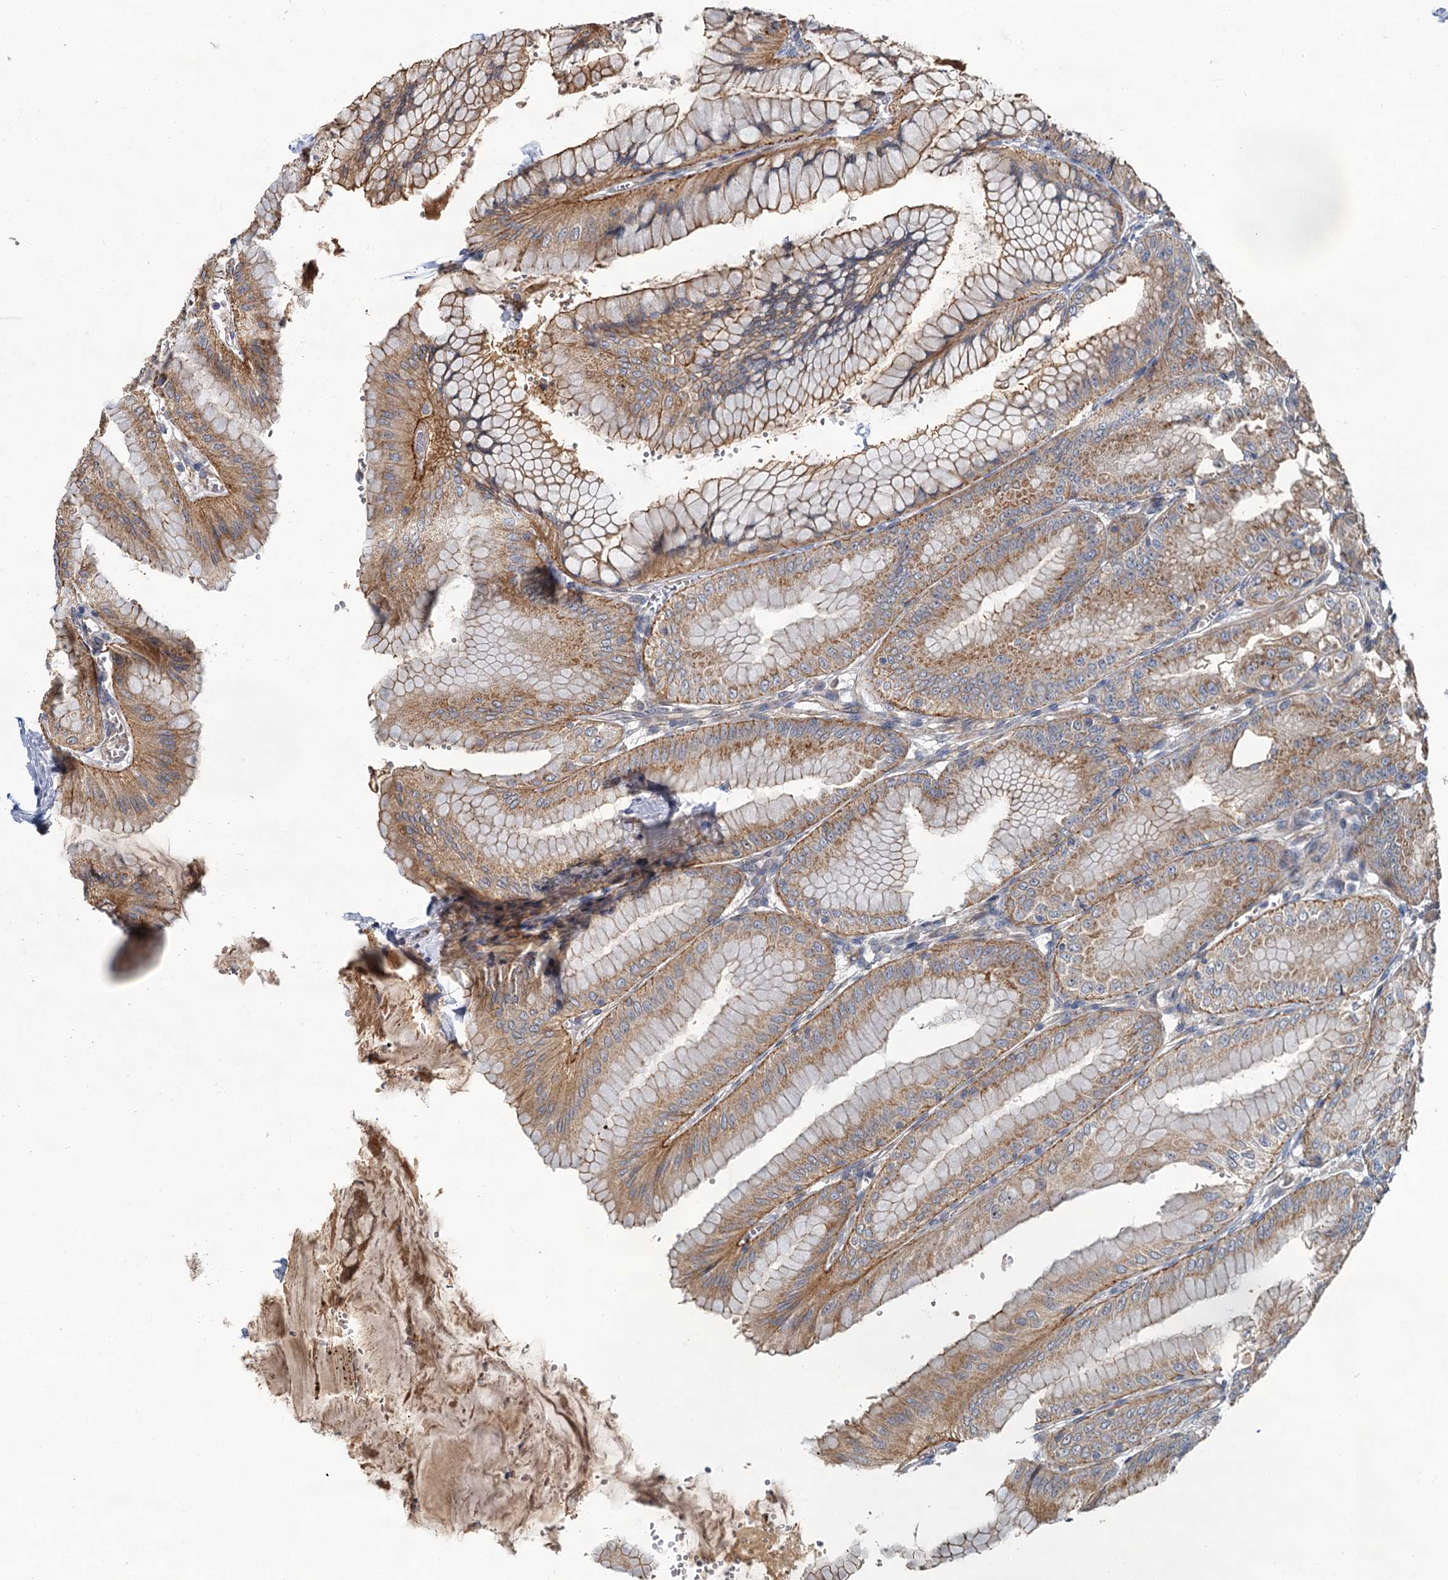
{"staining": {"intensity": "moderate", "quantity": ">75%", "location": "cytoplasmic/membranous"}, "tissue": "stomach", "cell_type": "Glandular cells", "image_type": "normal", "snomed": [{"axis": "morphology", "description": "Normal tissue, NOS"}, {"axis": "topography", "description": "Stomach, lower"}], "caption": "About >75% of glandular cells in normal human stomach reveal moderate cytoplasmic/membranous protein positivity as visualized by brown immunohistochemical staining.", "gene": "ZNF324", "patient": {"sex": "male", "age": 71}}